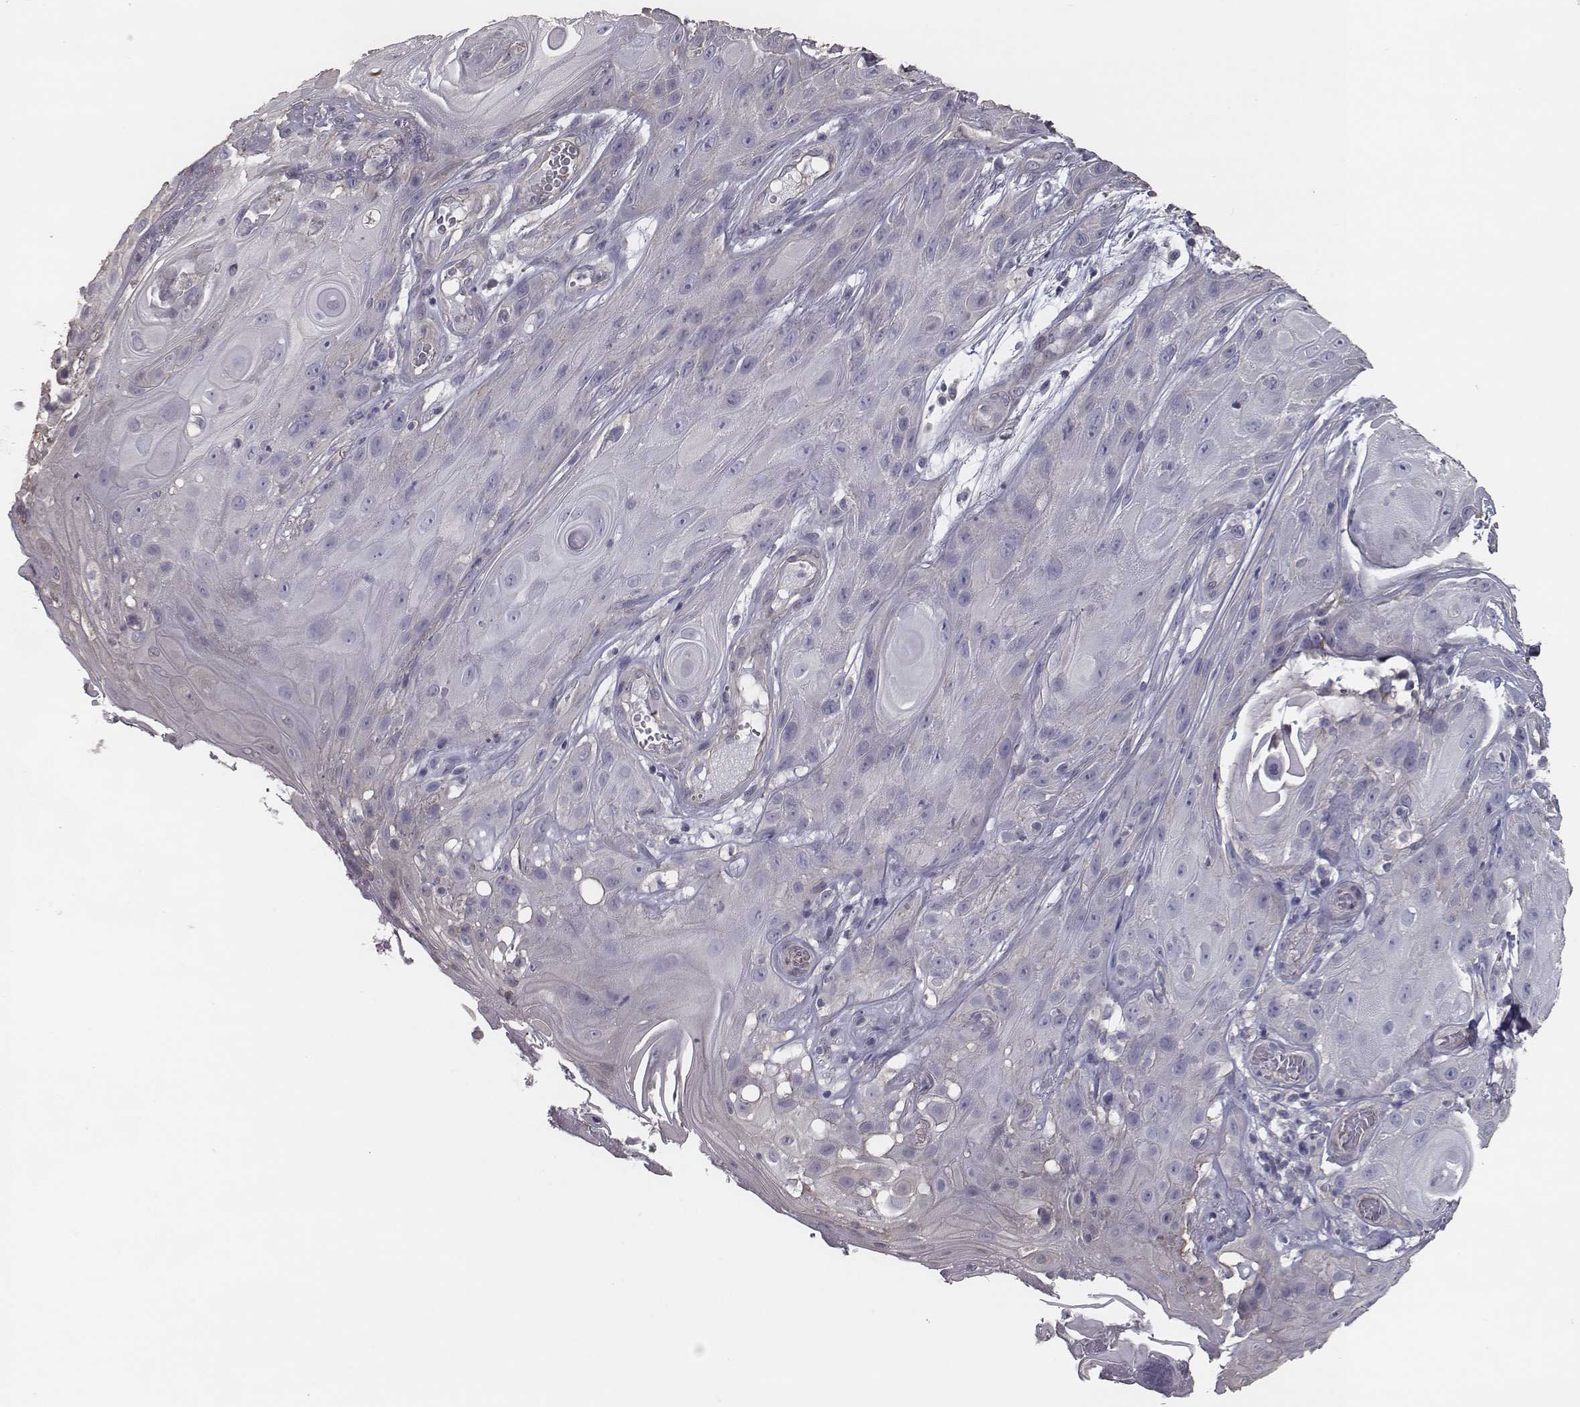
{"staining": {"intensity": "negative", "quantity": "none", "location": "none"}, "tissue": "skin cancer", "cell_type": "Tumor cells", "image_type": "cancer", "snomed": [{"axis": "morphology", "description": "Squamous cell carcinoma, NOS"}, {"axis": "topography", "description": "Skin"}], "caption": "An immunohistochemistry image of skin squamous cell carcinoma is shown. There is no staining in tumor cells of skin squamous cell carcinoma.", "gene": "ISYNA1", "patient": {"sex": "male", "age": 62}}